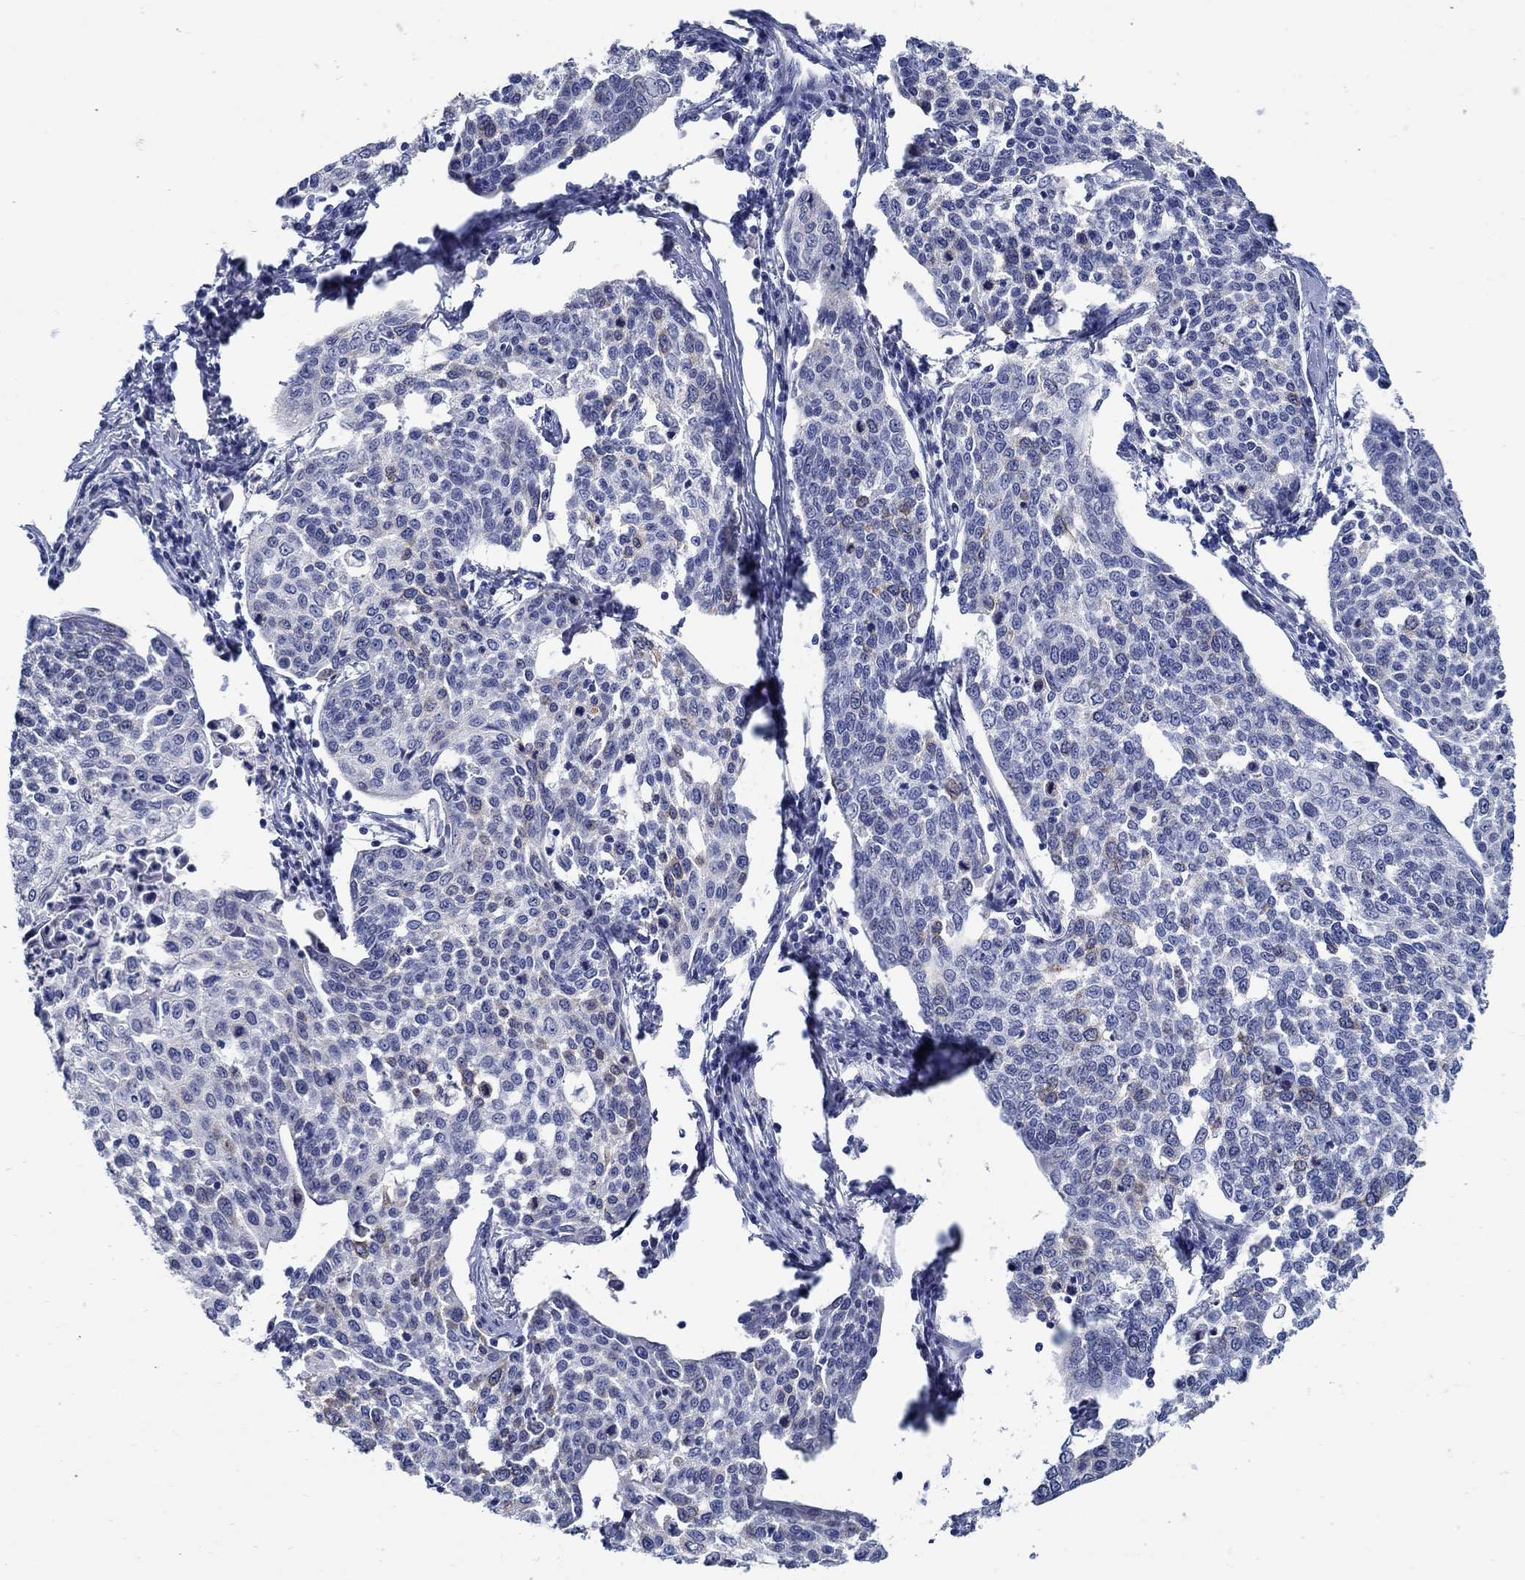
{"staining": {"intensity": "weak", "quantity": "<25%", "location": "cytoplasmic/membranous"}, "tissue": "cervical cancer", "cell_type": "Tumor cells", "image_type": "cancer", "snomed": [{"axis": "morphology", "description": "Squamous cell carcinoma, NOS"}, {"axis": "topography", "description": "Cervix"}], "caption": "There is no significant expression in tumor cells of cervical squamous cell carcinoma. (IHC, brightfield microscopy, high magnification).", "gene": "MC2R", "patient": {"sex": "female", "age": 34}}